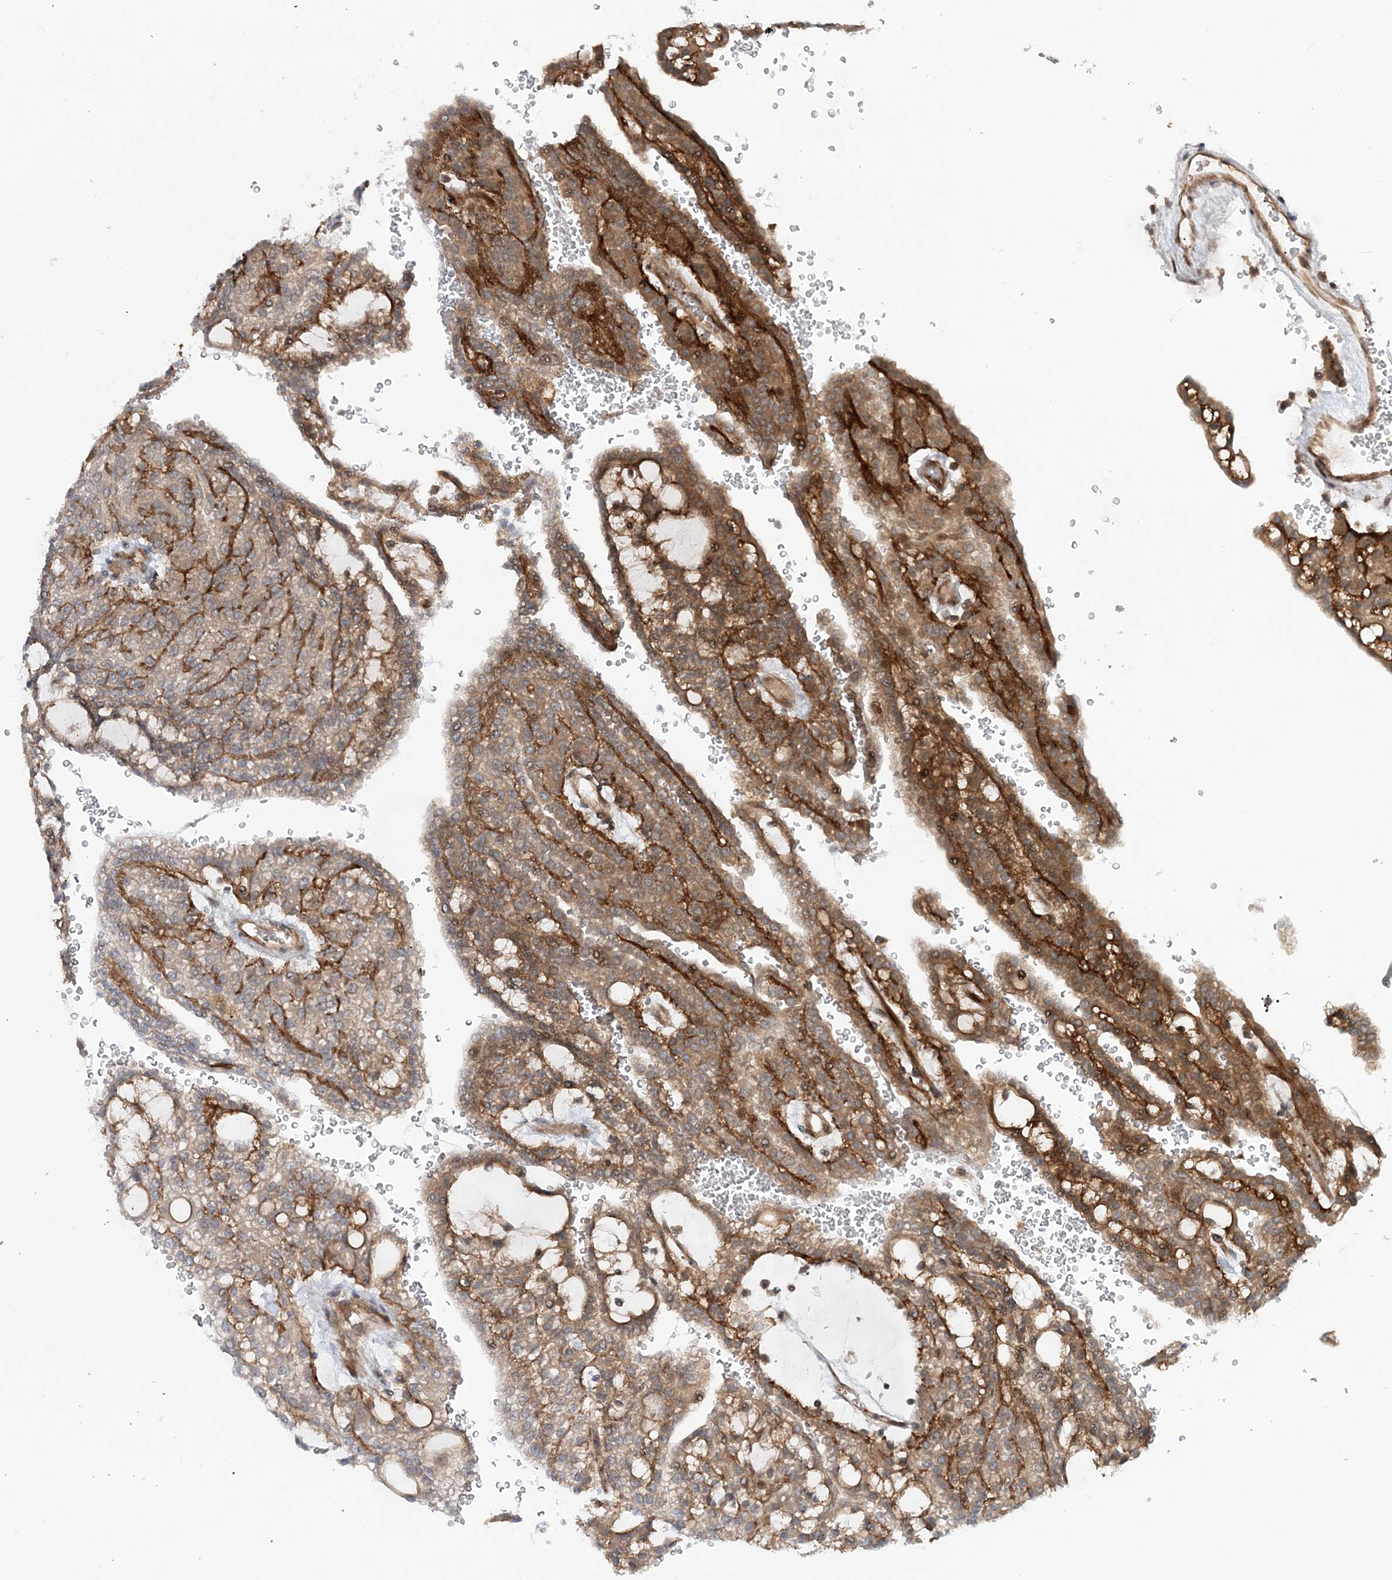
{"staining": {"intensity": "strong", "quantity": ">75%", "location": "cytoplasmic/membranous"}, "tissue": "renal cancer", "cell_type": "Tumor cells", "image_type": "cancer", "snomed": [{"axis": "morphology", "description": "Adenocarcinoma, NOS"}, {"axis": "topography", "description": "Kidney"}], "caption": "Strong cytoplasmic/membranous positivity is present in about >75% of tumor cells in renal cancer (adenocarcinoma).", "gene": "GEMIN5", "patient": {"sex": "male", "age": 63}}